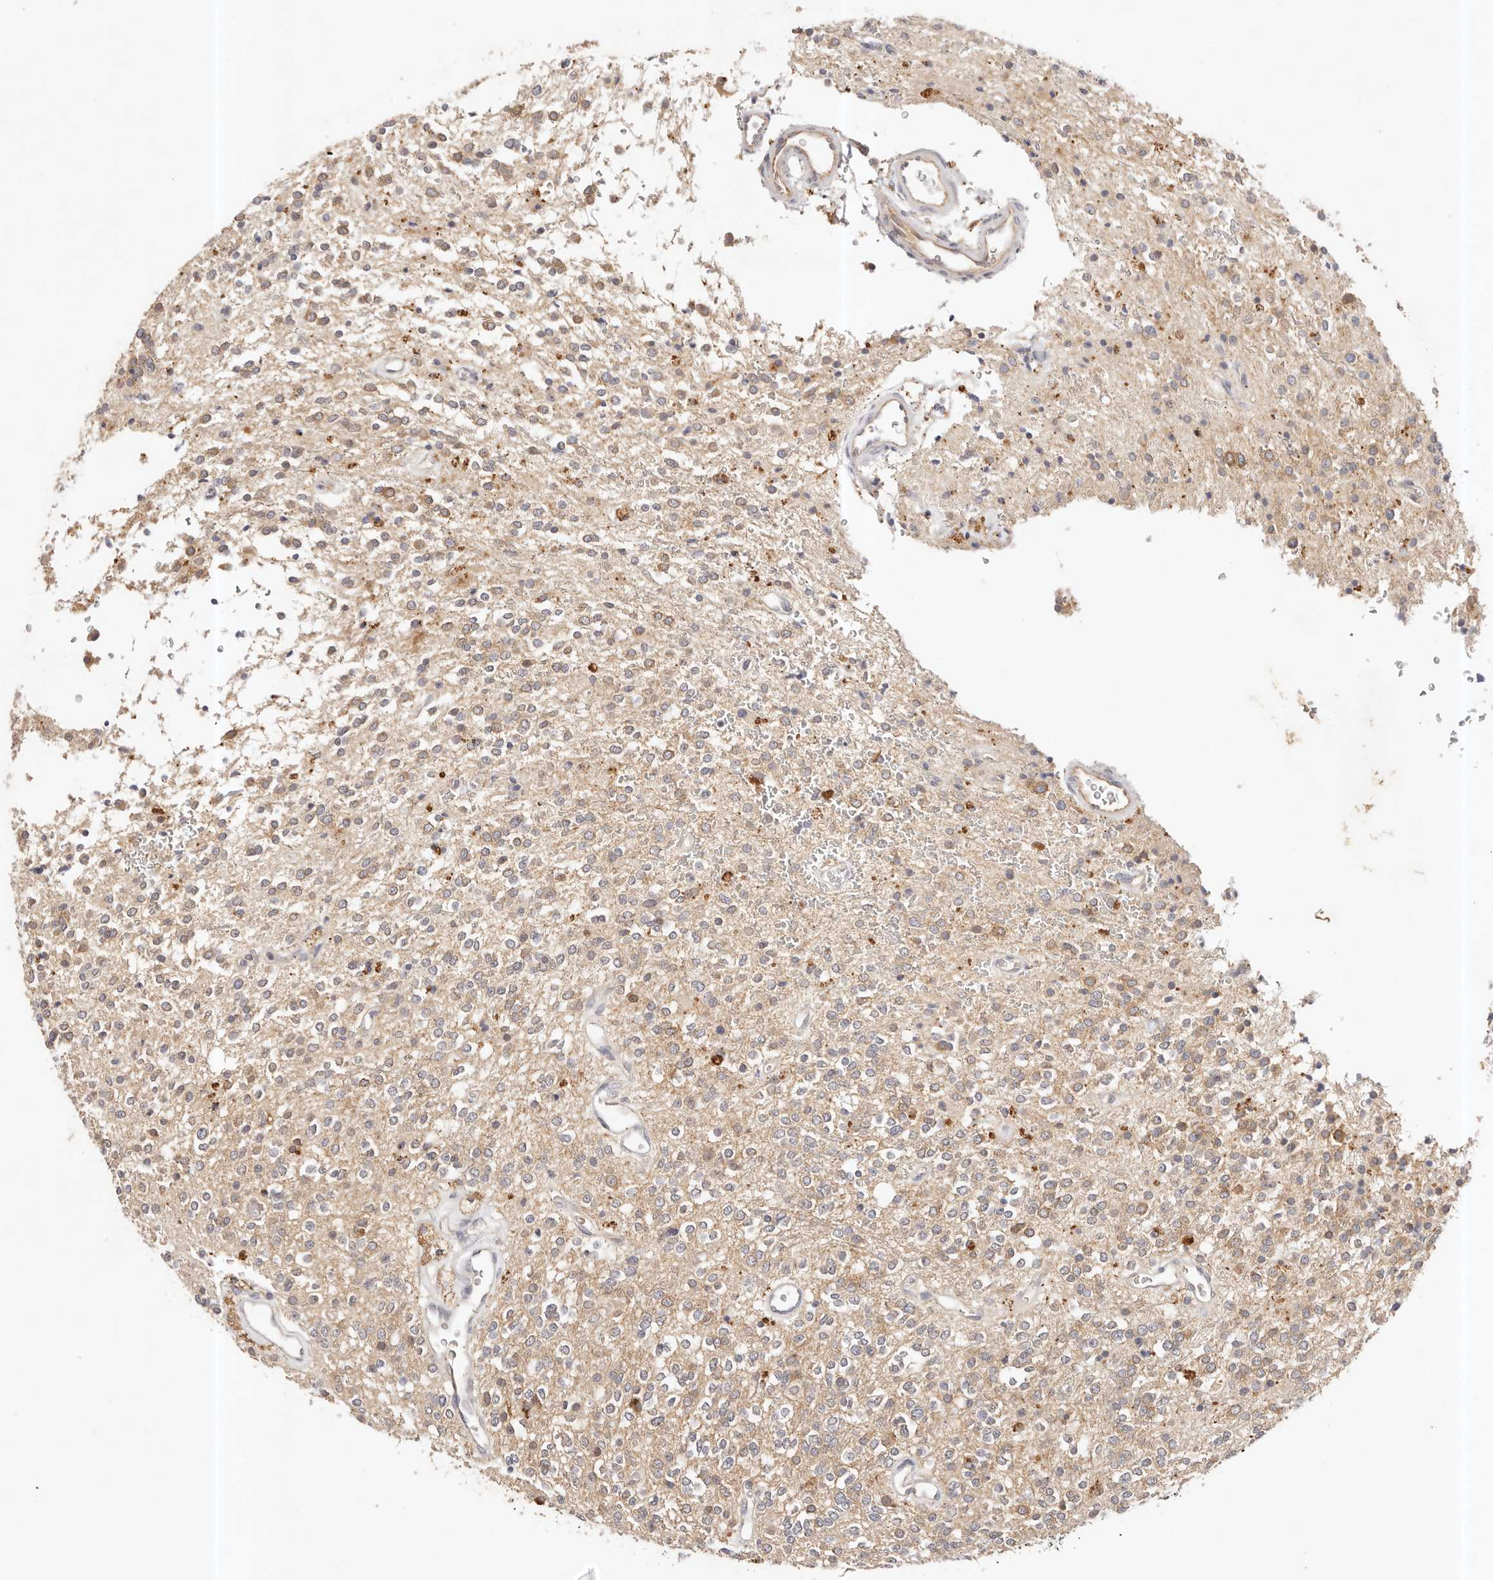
{"staining": {"intensity": "weak", "quantity": "25%-75%", "location": "cytoplasmic/membranous"}, "tissue": "glioma", "cell_type": "Tumor cells", "image_type": "cancer", "snomed": [{"axis": "morphology", "description": "Glioma, malignant, High grade"}, {"axis": "topography", "description": "Brain"}], "caption": "Immunohistochemical staining of human glioma demonstrates low levels of weak cytoplasmic/membranous staining in about 25%-75% of tumor cells. (Stains: DAB in brown, nuclei in blue, Microscopy: brightfield microscopy at high magnification).", "gene": "CXADR", "patient": {"sex": "male", "age": 34}}